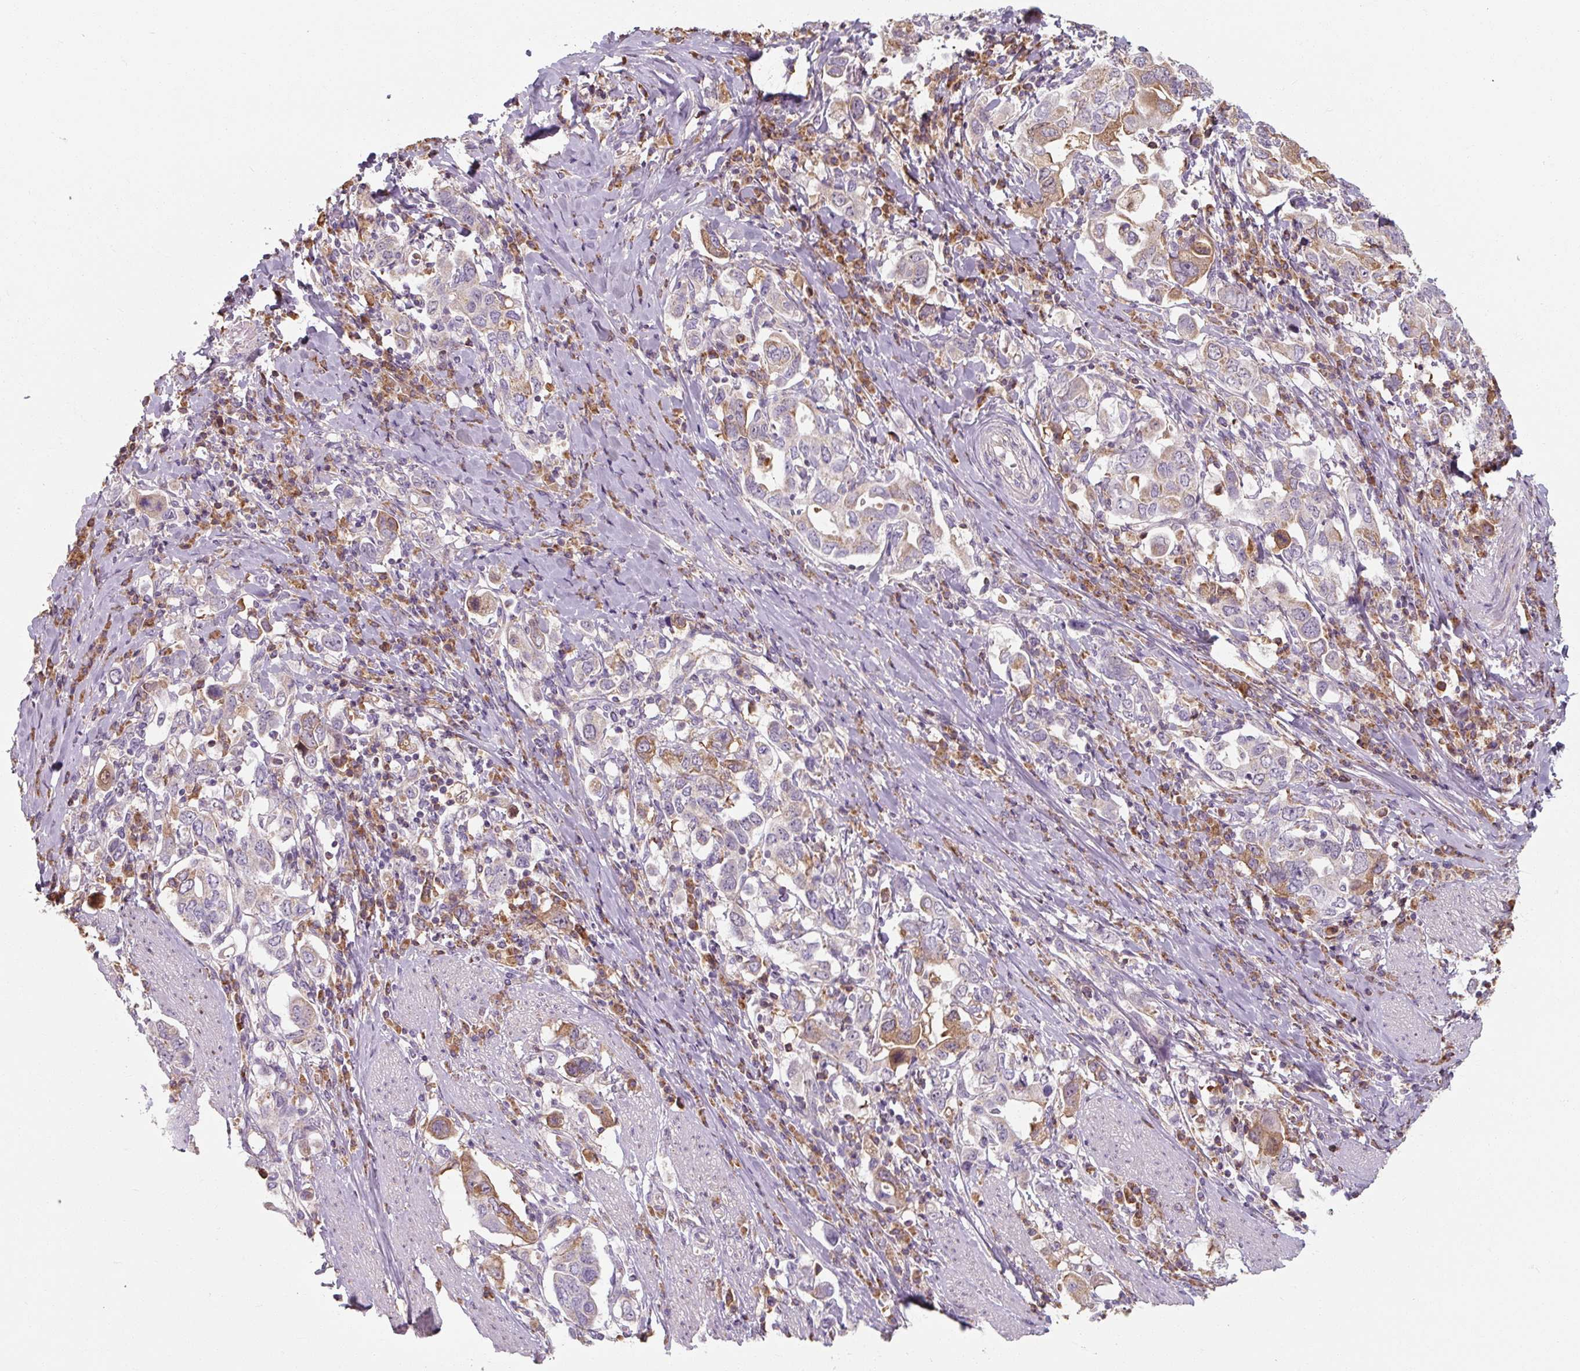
{"staining": {"intensity": "moderate", "quantity": "<25%", "location": "cytoplasmic/membranous"}, "tissue": "stomach cancer", "cell_type": "Tumor cells", "image_type": "cancer", "snomed": [{"axis": "morphology", "description": "Adenocarcinoma, NOS"}, {"axis": "topography", "description": "Stomach, upper"}, {"axis": "topography", "description": "Stomach"}], "caption": "A brown stain shows moderate cytoplasmic/membranous staining of a protein in stomach adenocarcinoma tumor cells.", "gene": "TSEN54", "patient": {"sex": "male", "age": 62}}